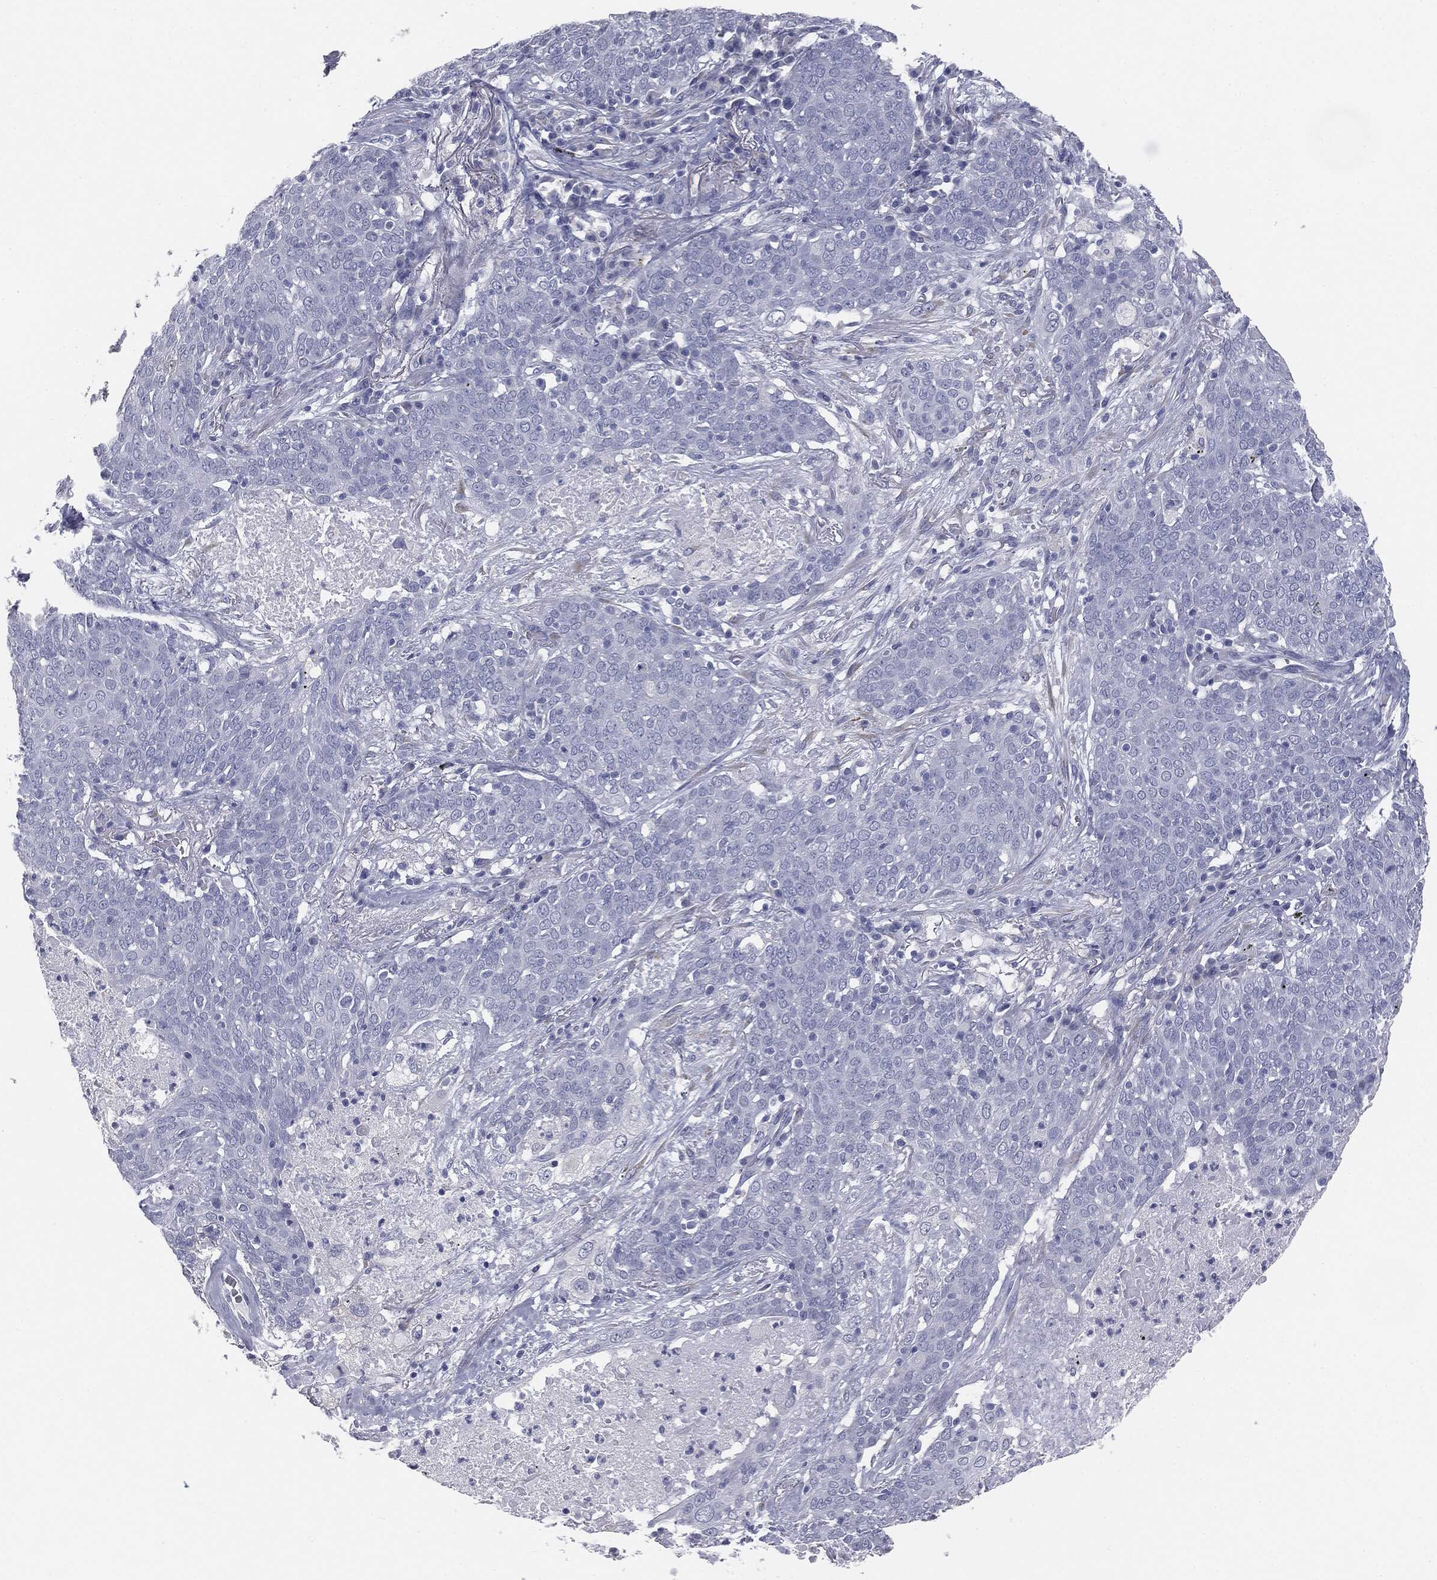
{"staining": {"intensity": "negative", "quantity": "none", "location": "none"}, "tissue": "lung cancer", "cell_type": "Tumor cells", "image_type": "cancer", "snomed": [{"axis": "morphology", "description": "Squamous cell carcinoma, NOS"}, {"axis": "topography", "description": "Lung"}], "caption": "Lung cancer stained for a protein using immunohistochemistry demonstrates no positivity tumor cells.", "gene": "MUC5AC", "patient": {"sex": "male", "age": 82}}